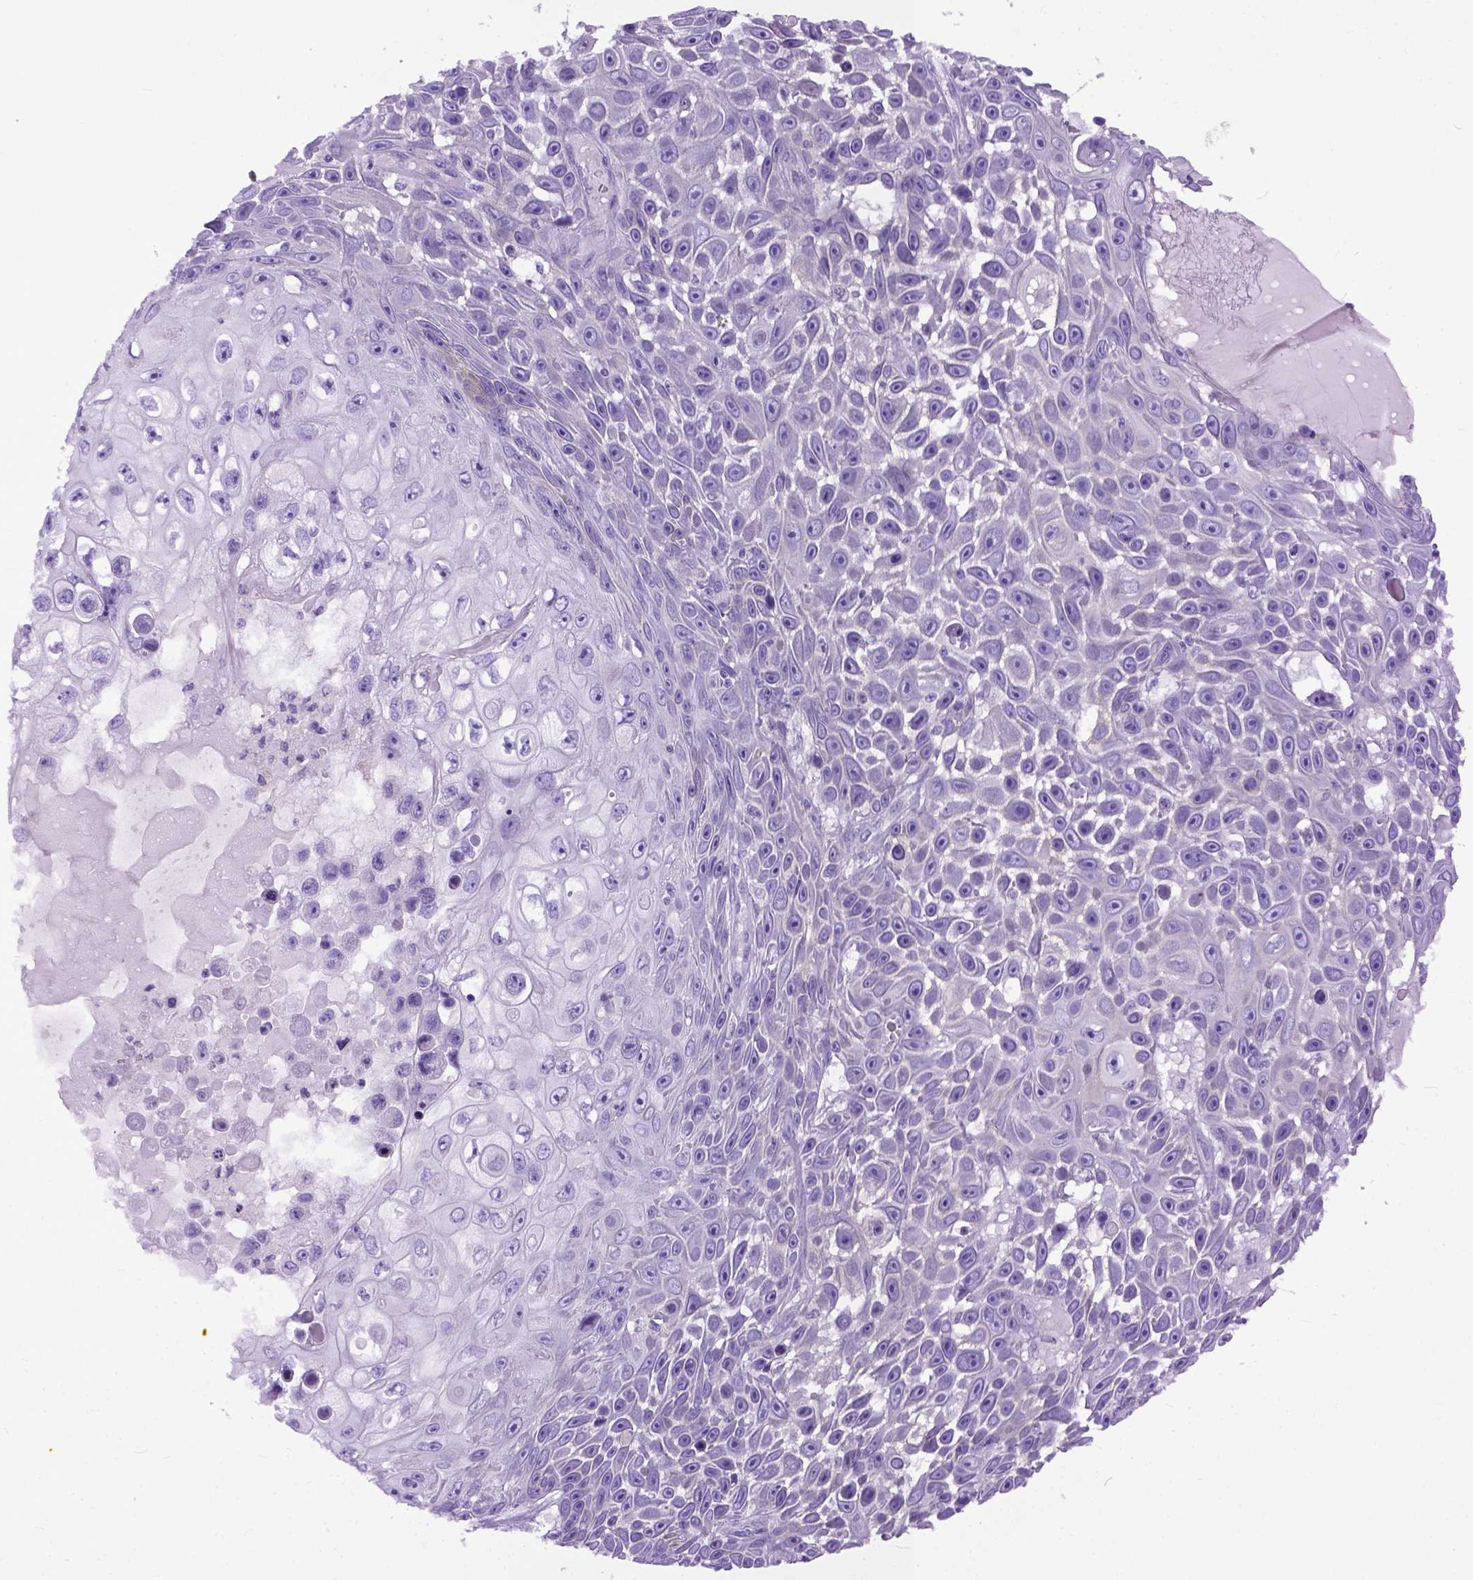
{"staining": {"intensity": "negative", "quantity": "none", "location": "none"}, "tissue": "skin cancer", "cell_type": "Tumor cells", "image_type": "cancer", "snomed": [{"axis": "morphology", "description": "Squamous cell carcinoma, NOS"}, {"axis": "topography", "description": "Skin"}], "caption": "Immunohistochemistry (IHC) micrograph of neoplastic tissue: squamous cell carcinoma (skin) stained with DAB (3,3'-diaminobenzidine) reveals no significant protein positivity in tumor cells.", "gene": "PPL", "patient": {"sex": "male", "age": 82}}